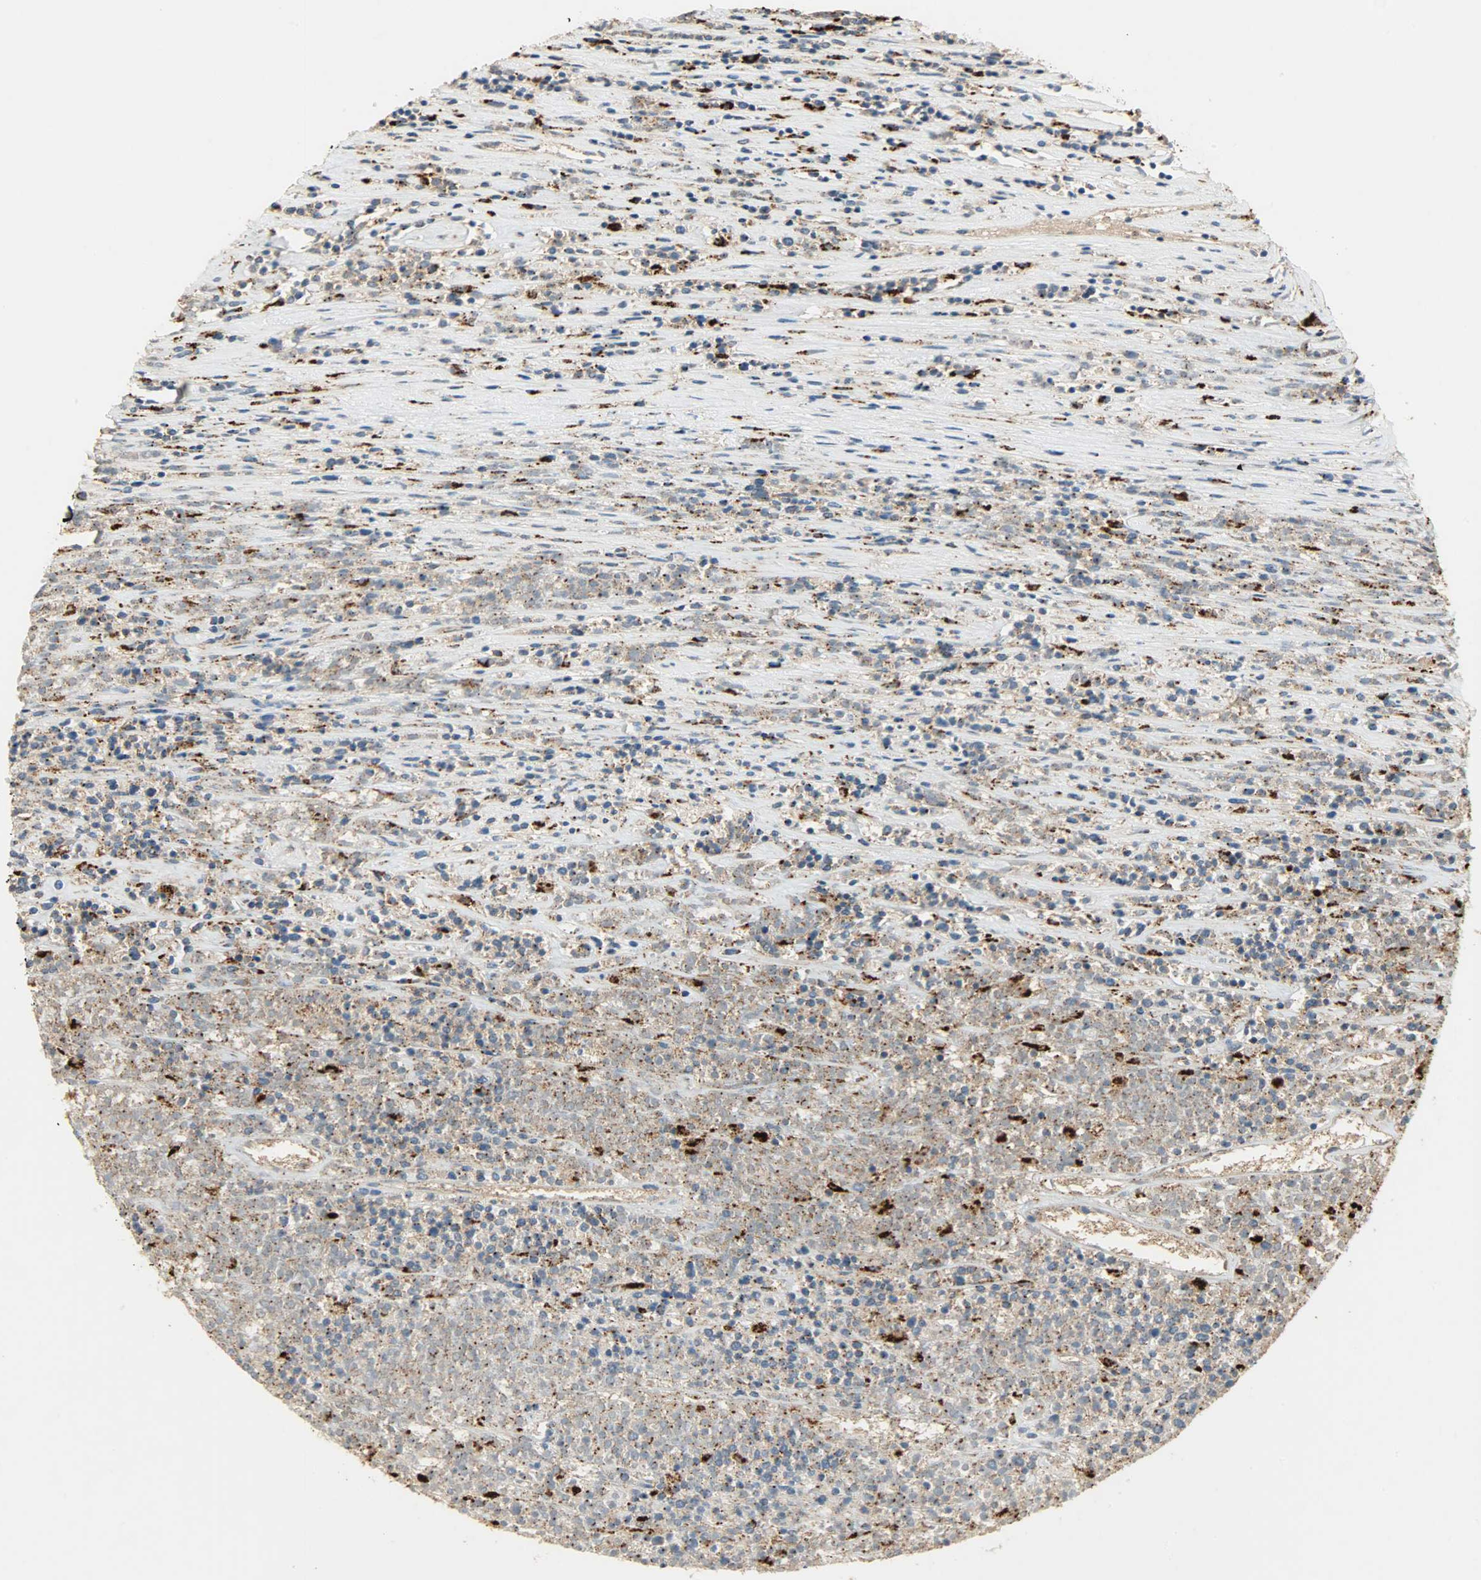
{"staining": {"intensity": "moderate", "quantity": "25%-75%", "location": "cytoplasmic/membranous"}, "tissue": "lymphoma", "cell_type": "Tumor cells", "image_type": "cancer", "snomed": [{"axis": "morphology", "description": "Malignant lymphoma, non-Hodgkin's type, High grade"}, {"axis": "topography", "description": "Lymph node"}], "caption": "IHC of lymphoma reveals medium levels of moderate cytoplasmic/membranous expression in approximately 25%-75% of tumor cells. Using DAB (3,3'-diaminobenzidine) (brown) and hematoxylin (blue) stains, captured at high magnification using brightfield microscopy.", "gene": "ASAH1", "patient": {"sex": "female", "age": 73}}